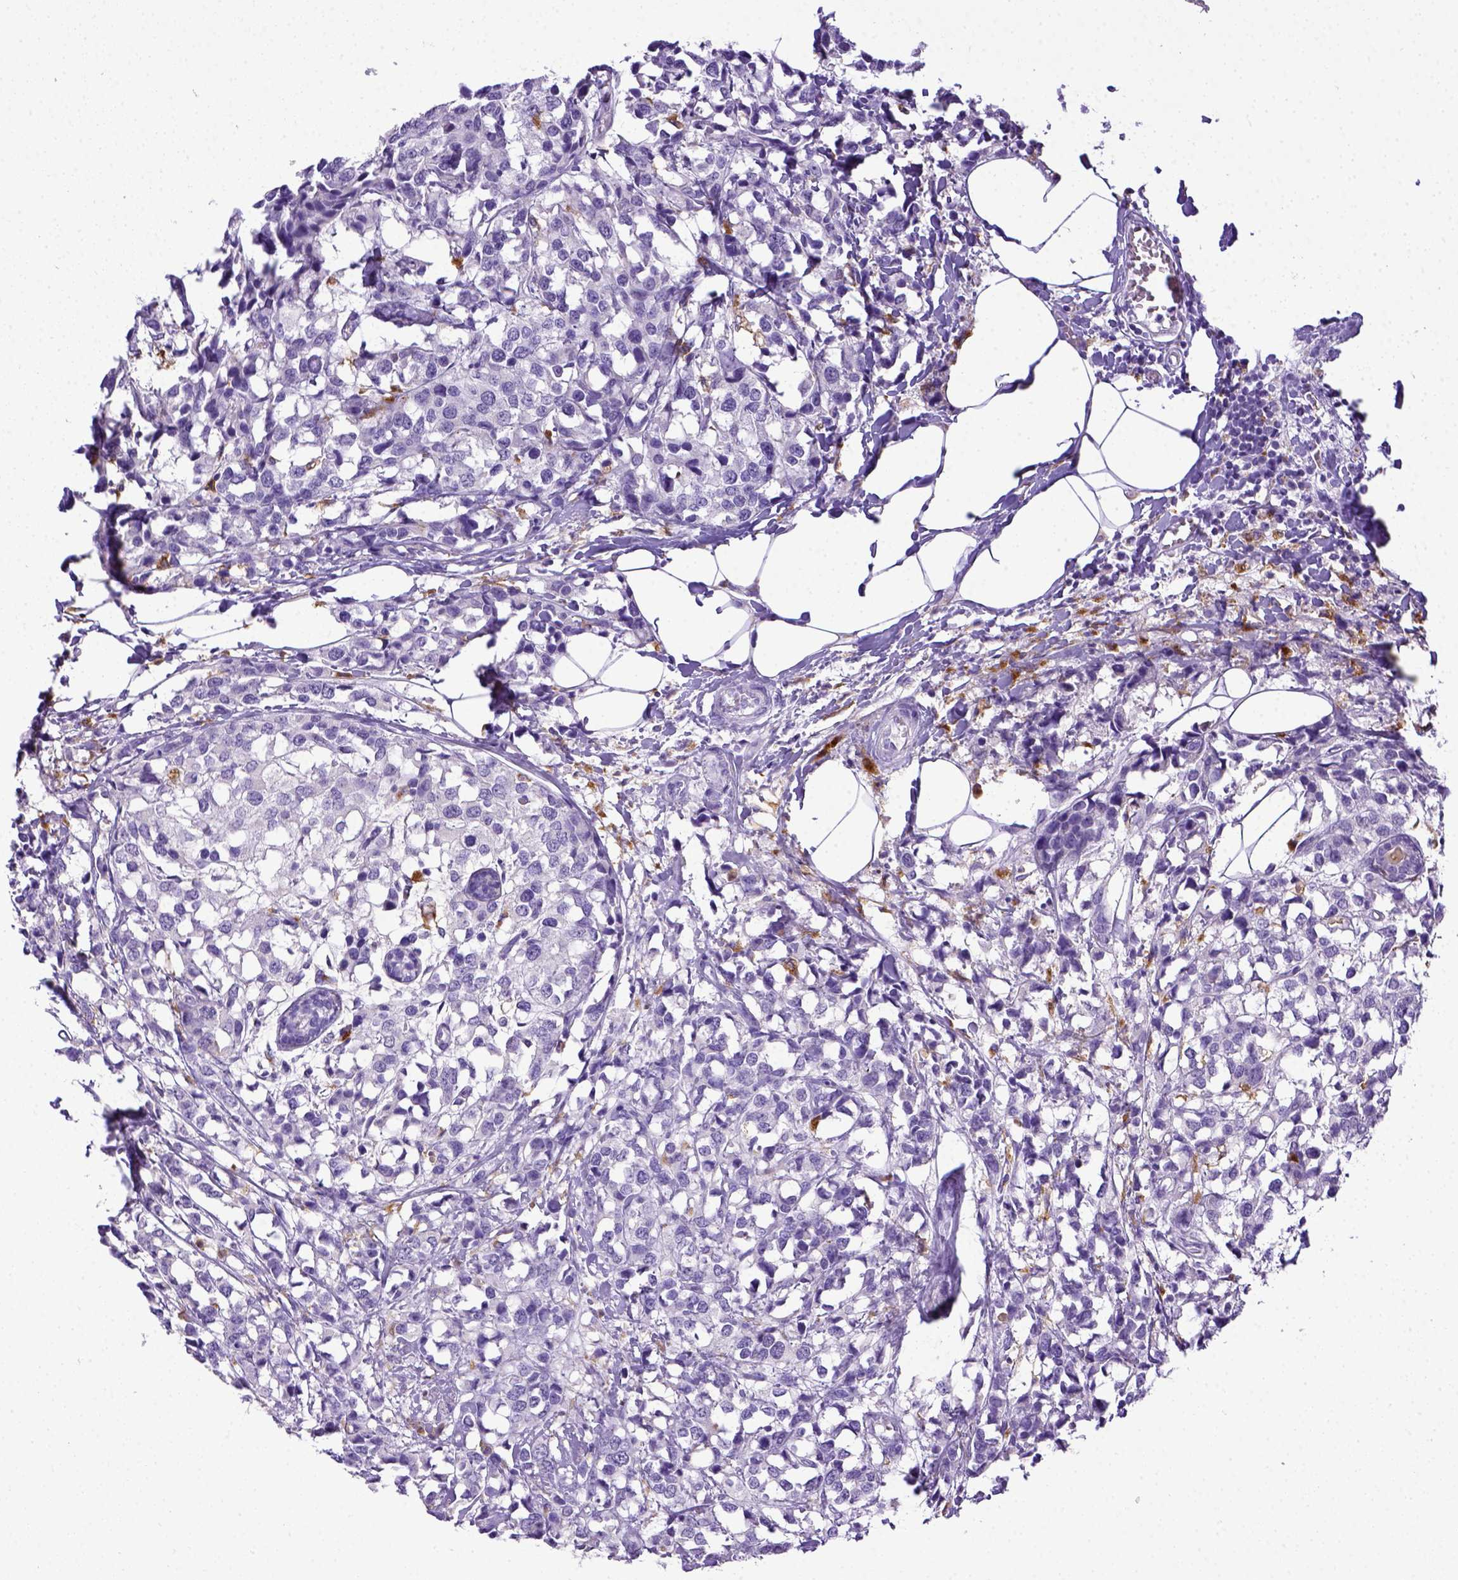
{"staining": {"intensity": "negative", "quantity": "none", "location": "none"}, "tissue": "breast cancer", "cell_type": "Tumor cells", "image_type": "cancer", "snomed": [{"axis": "morphology", "description": "Lobular carcinoma"}, {"axis": "topography", "description": "Breast"}], "caption": "Tumor cells show no significant protein positivity in lobular carcinoma (breast). (DAB IHC visualized using brightfield microscopy, high magnification).", "gene": "CD68", "patient": {"sex": "female", "age": 59}}